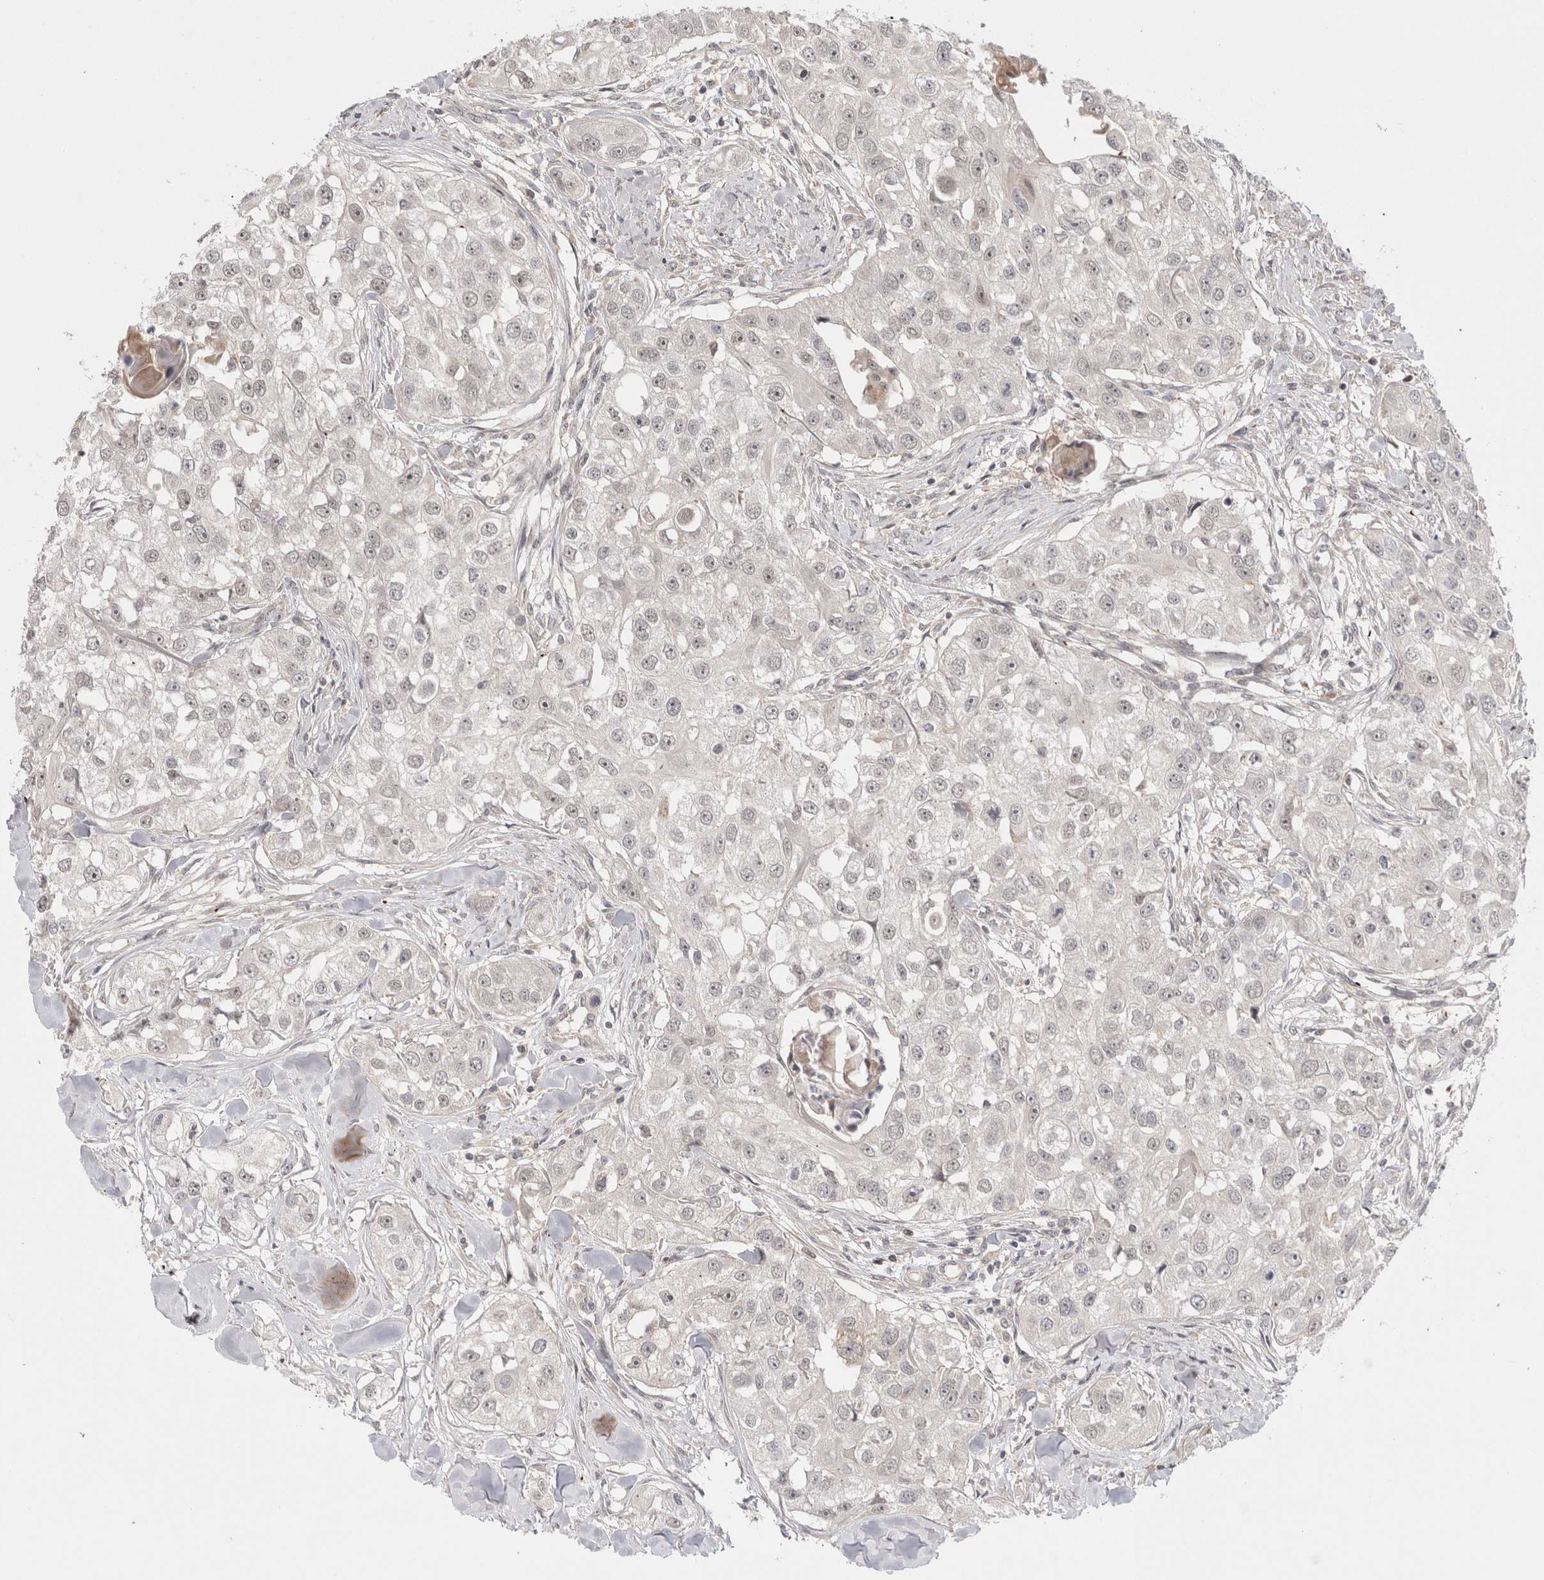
{"staining": {"intensity": "negative", "quantity": "none", "location": "none"}, "tissue": "head and neck cancer", "cell_type": "Tumor cells", "image_type": "cancer", "snomed": [{"axis": "morphology", "description": "Normal tissue, NOS"}, {"axis": "morphology", "description": "Squamous cell carcinoma, NOS"}, {"axis": "topography", "description": "Skeletal muscle"}, {"axis": "topography", "description": "Head-Neck"}], "caption": "IHC histopathology image of head and neck cancer stained for a protein (brown), which displays no staining in tumor cells.", "gene": "ZNF318", "patient": {"sex": "male", "age": 51}}